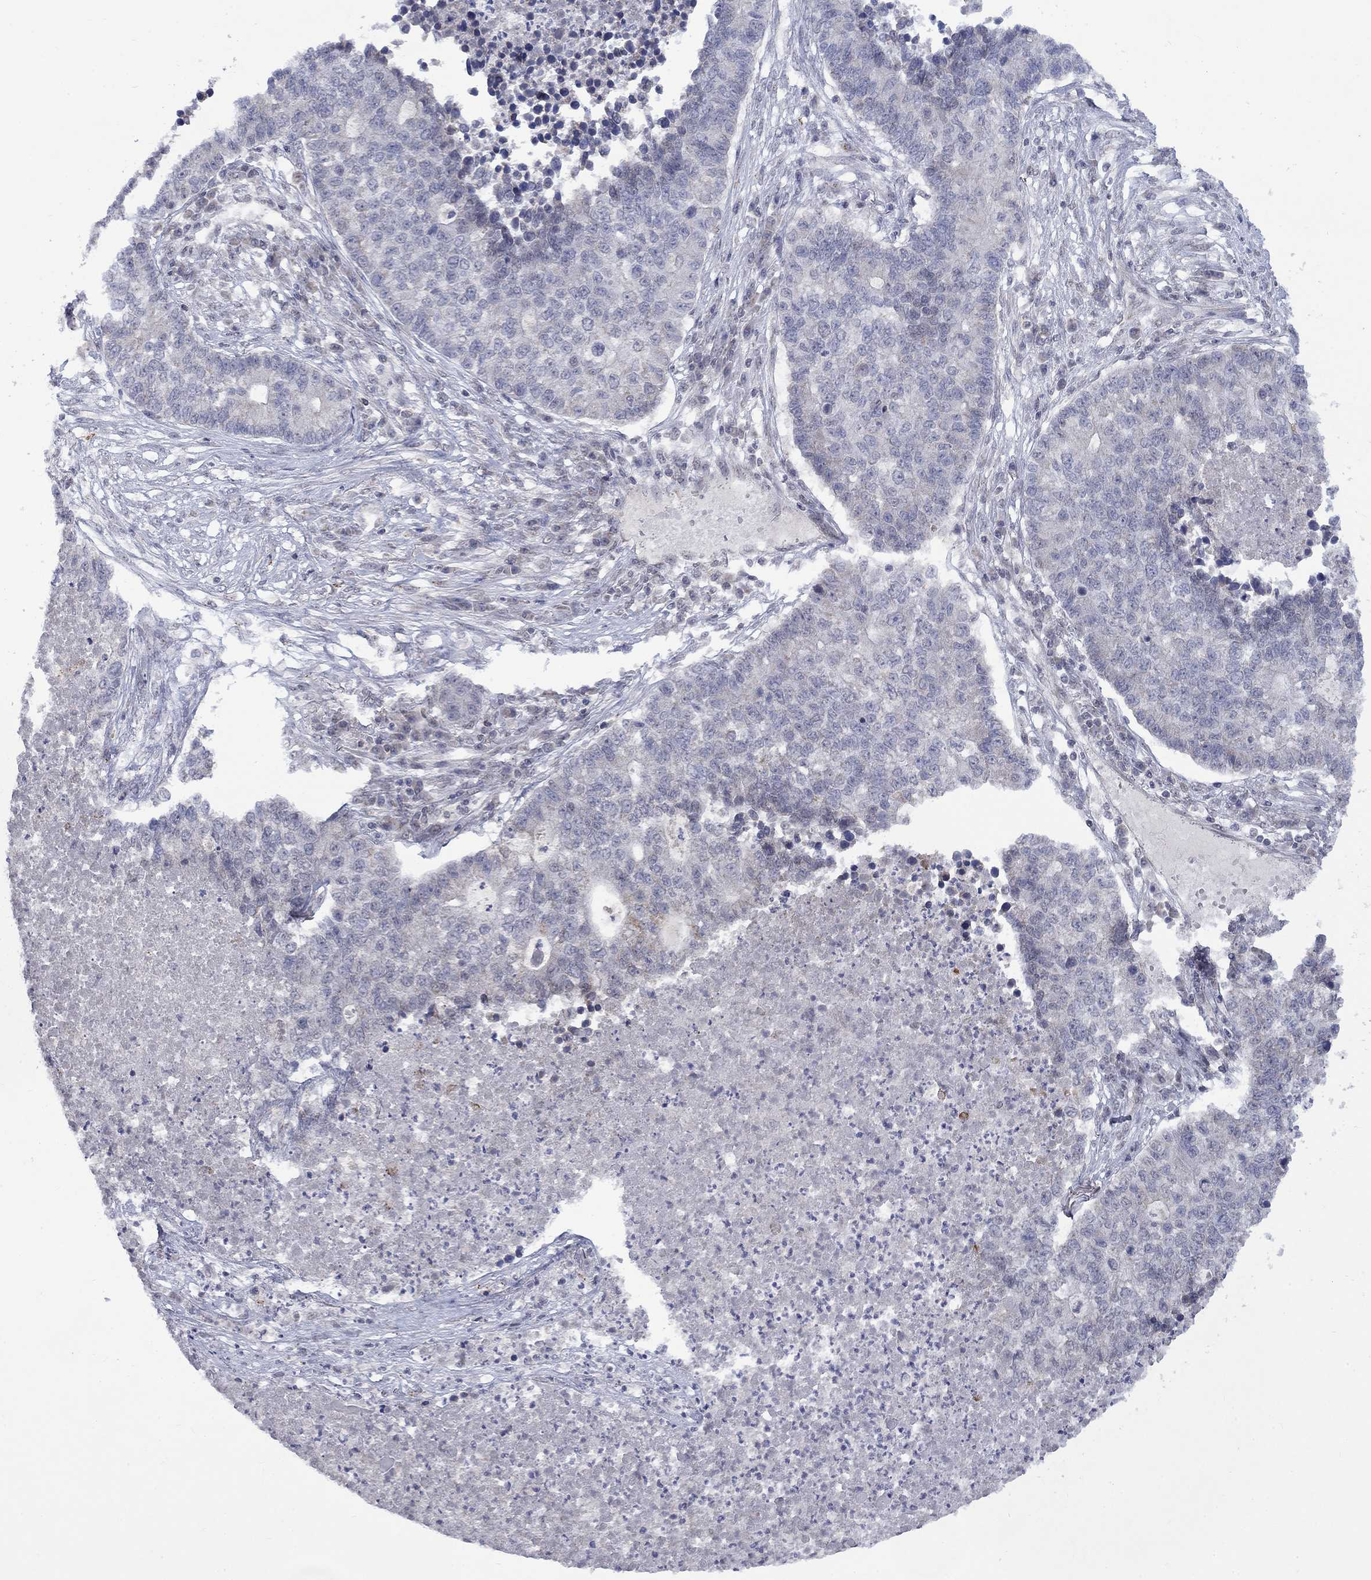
{"staining": {"intensity": "negative", "quantity": "none", "location": "none"}, "tissue": "lung cancer", "cell_type": "Tumor cells", "image_type": "cancer", "snomed": [{"axis": "morphology", "description": "Adenocarcinoma, NOS"}, {"axis": "topography", "description": "Lung"}], "caption": "Immunohistochemistry (IHC) of lung cancer displays no staining in tumor cells.", "gene": "KCNJ16", "patient": {"sex": "male", "age": 57}}